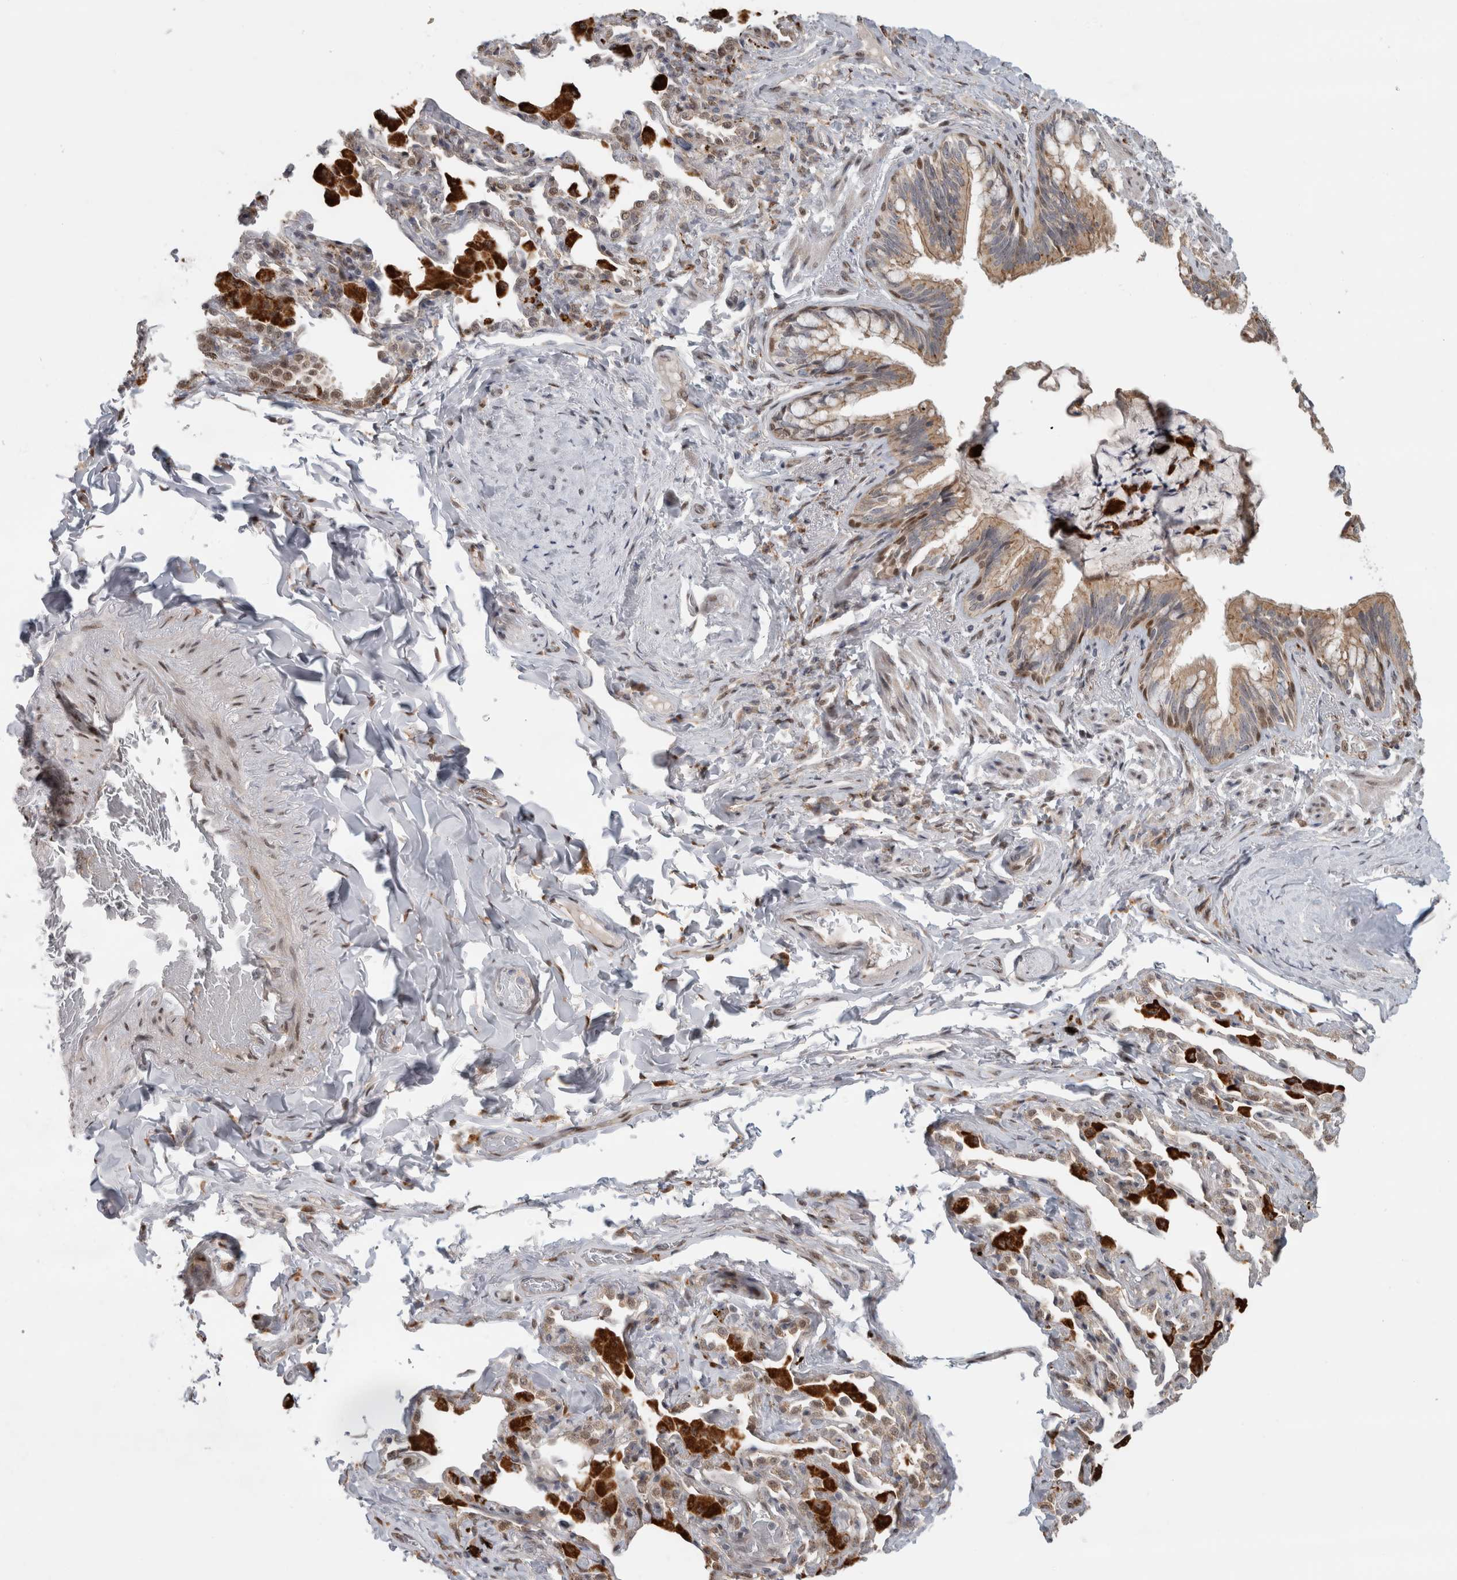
{"staining": {"intensity": "moderate", "quantity": ">75%", "location": "cytoplasmic/membranous,nuclear"}, "tissue": "bronchus", "cell_type": "Respiratory epithelial cells", "image_type": "normal", "snomed": [{"axis": "morphology", "description": "Normal tissue, NOS"}, {"axis": "morphology", "description": "Inflammation, NOS"}, {"axis": "topography", "description": "Bronchus"}, {"axis": "topography", "description": "Lung"}], "caption": "Bronchus stained with immunohistochemistry shows moderate cytoplasmic/membranous,nuclear staining in approximately >75% of respiratory epithelial cells.", "gene": "NAB2", "patient": {"sex": "female", "age": 46}}